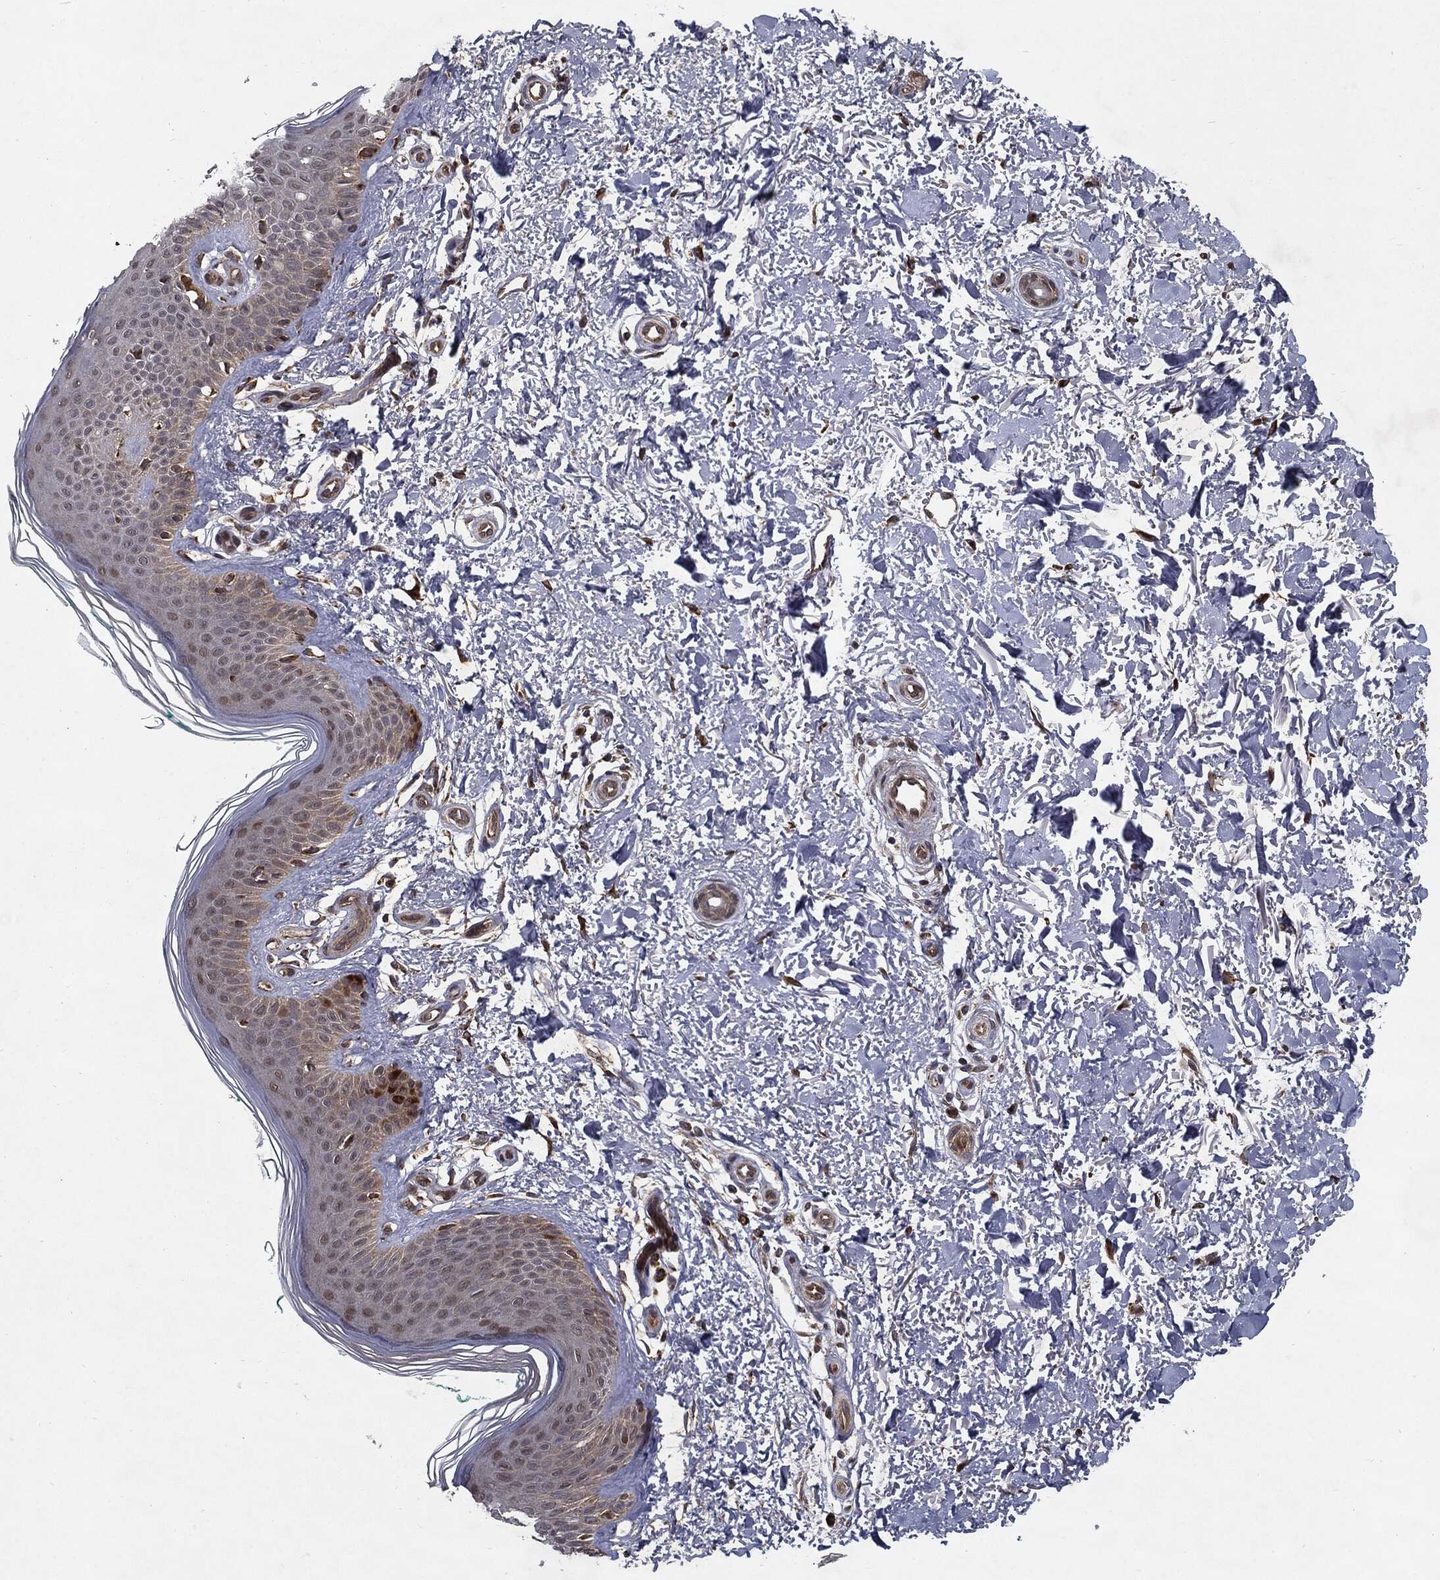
{"staining": {"intensity": "strong", "quantity": ">75%", "location": "cytoplasmic/membranous,nuclear"}, "tissue": "skin", "cell_type": "Fibroblasts", "image_type": "normal", "snomed": [{"axis": "morphology", "description": "Normal tissue, NOS"}, {"axis": "morphology", "description": "Inflammation, NOS"}, {"axis": "morphology", "description": "Fibrosis, NOS"}, {"axis": "topography", "description": "Skin"}], "caption": "Human skin stained for a protein (brown) displays strong cytoplasmic/membranous,nuclear positive positivity in approximately >75% of fibroblasts.", "gene": "HDAC5", "patient": {"sex": "male", "age": 71}}